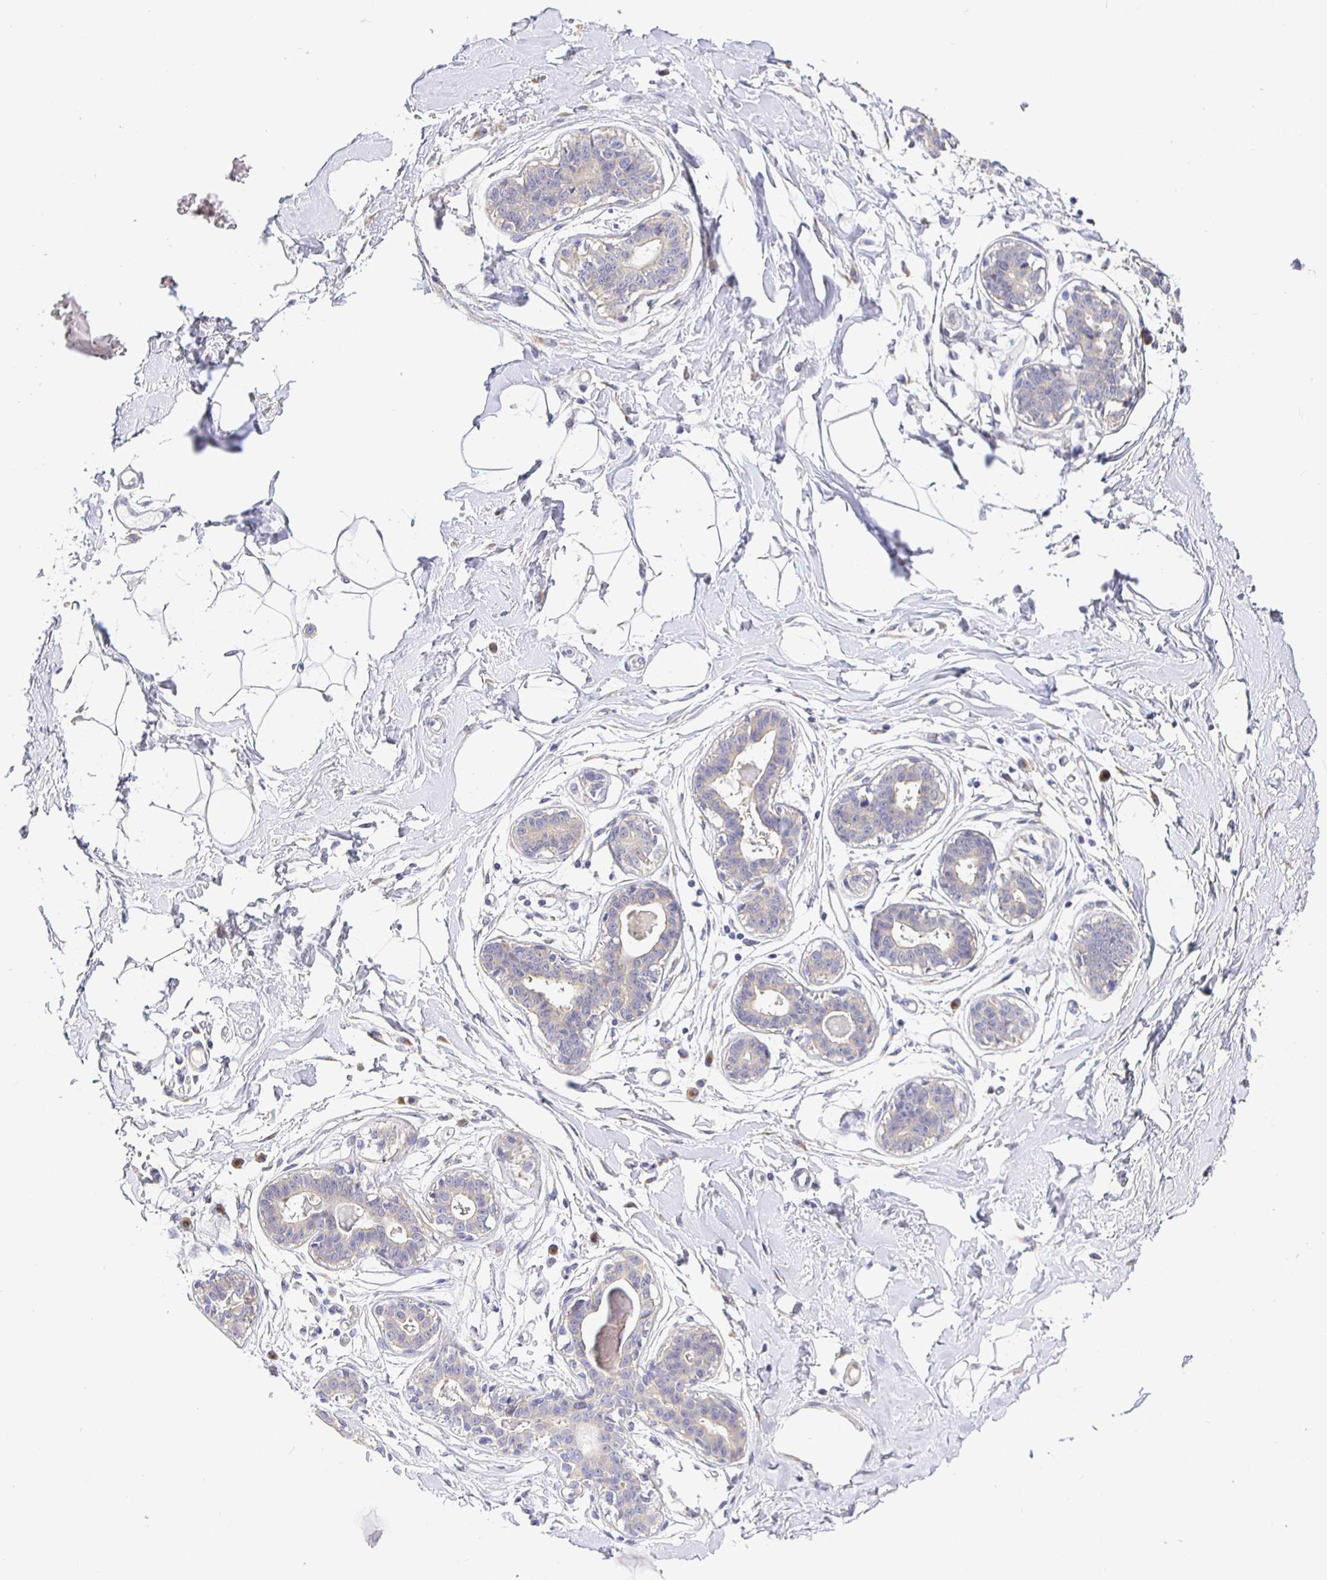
{"staining": {"intensity": "negative", "quantity": "none", "location": "none"}, "tissue": "breast", "cell_type": "Adipocytes", "image_type": "normal", "snomed": [{"axis": "morphology", "description": "Normal tissue, NOS"}, {"axis": "topography", "description": "Breast"}], "caption": "Breast stained for a protein using immunohistochemistry (IHC) displays no positivity adipocytes.", "gene": "OPALIN", "patient": {"sex": "female", "age": 45}}